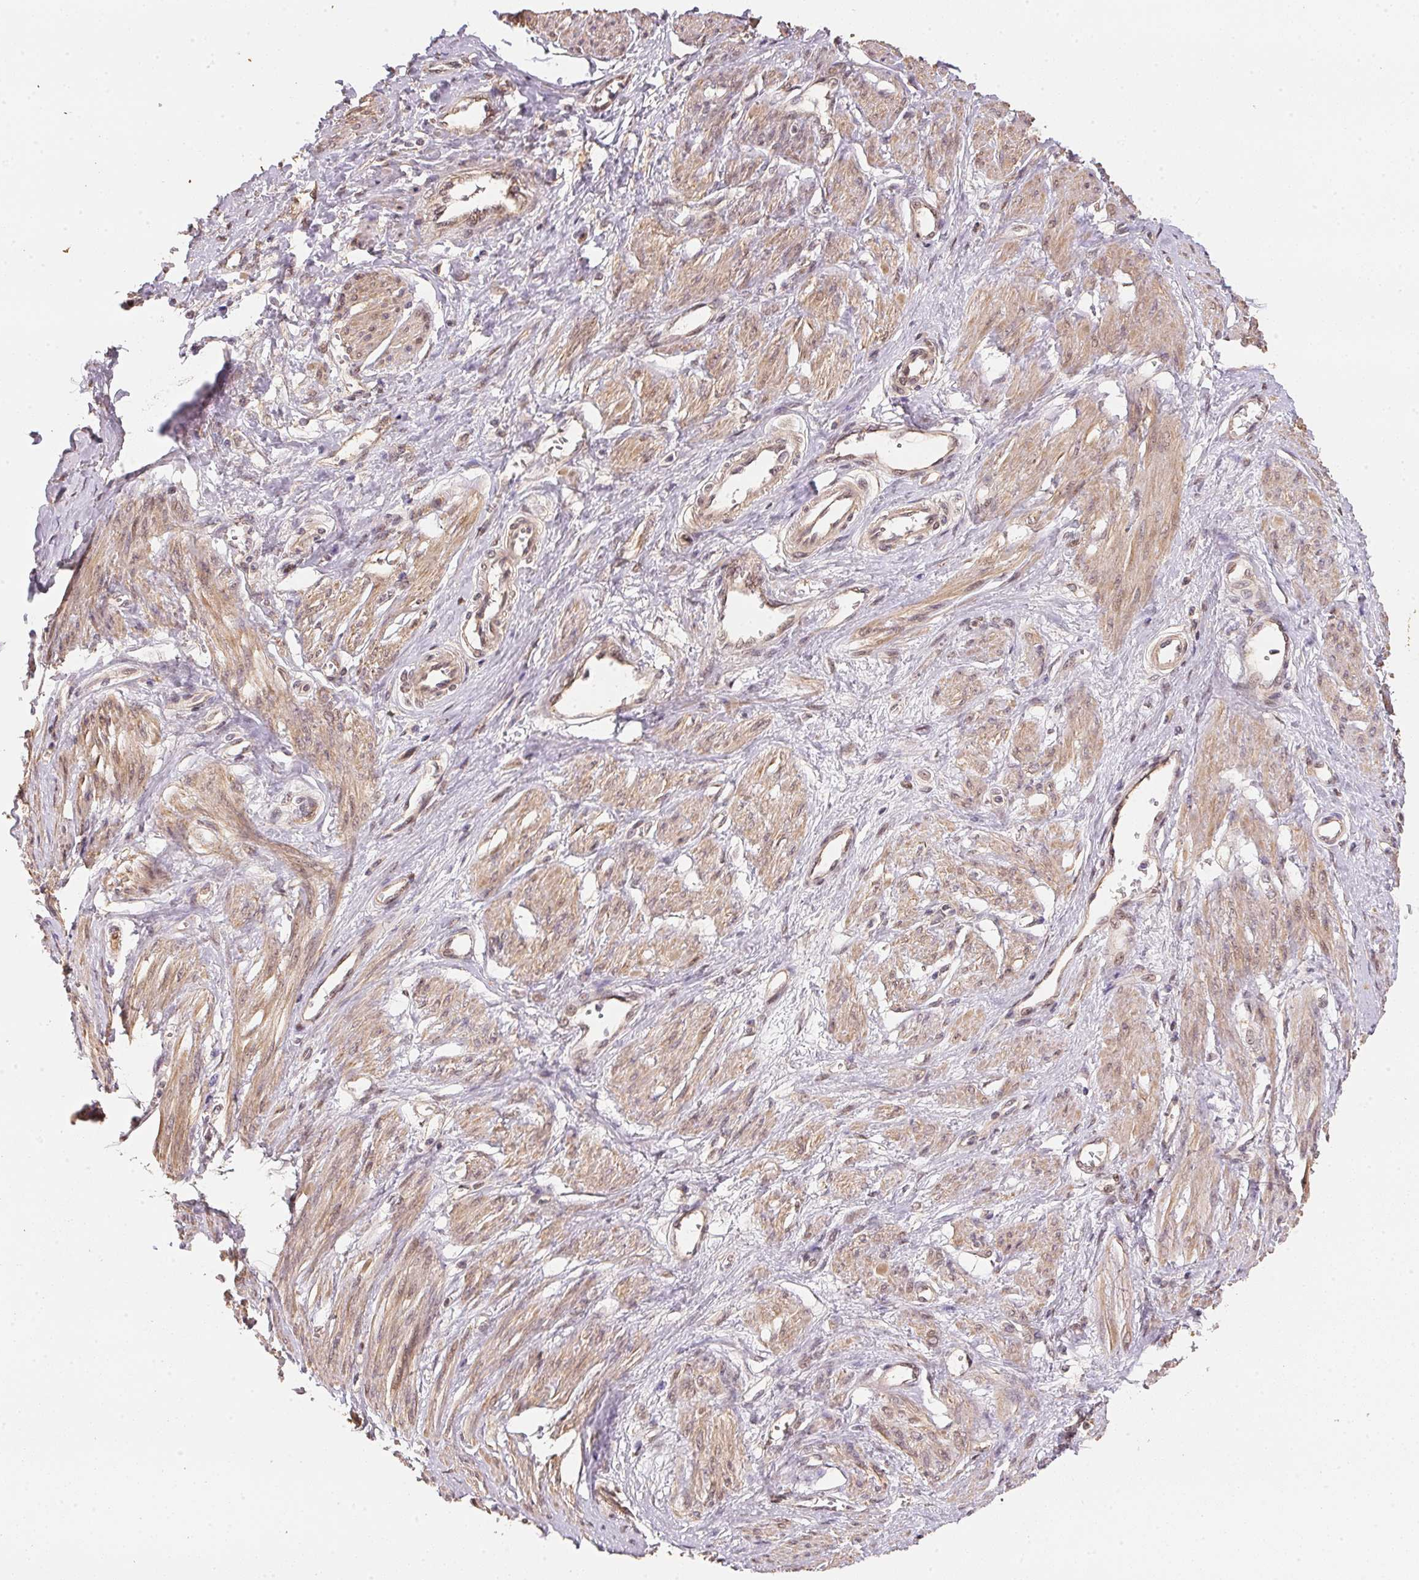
{"staining": {"intensity": "weak", "quantity": "25%-75%", "location": "cytoplasmic/membranous"}, "tissue": "smooth muscle", "cell_type": "Smooth muscle cells", "image_type": "normal", "snomed": [{"axis": "morphology", "description": "Normal tissue, NOS"}, {"axis": "topography", "description": "Smooth muscle"}, {"axis": "topography", "description": "Uterus"}], "caption": "Benign smooth muscle demonstrates weak cytoplasmic/membranous positivity in about 25%-75% of smooth muscle cells.", "gene": "TMEM222", "patient": {"sex": "female", "age": 39}}